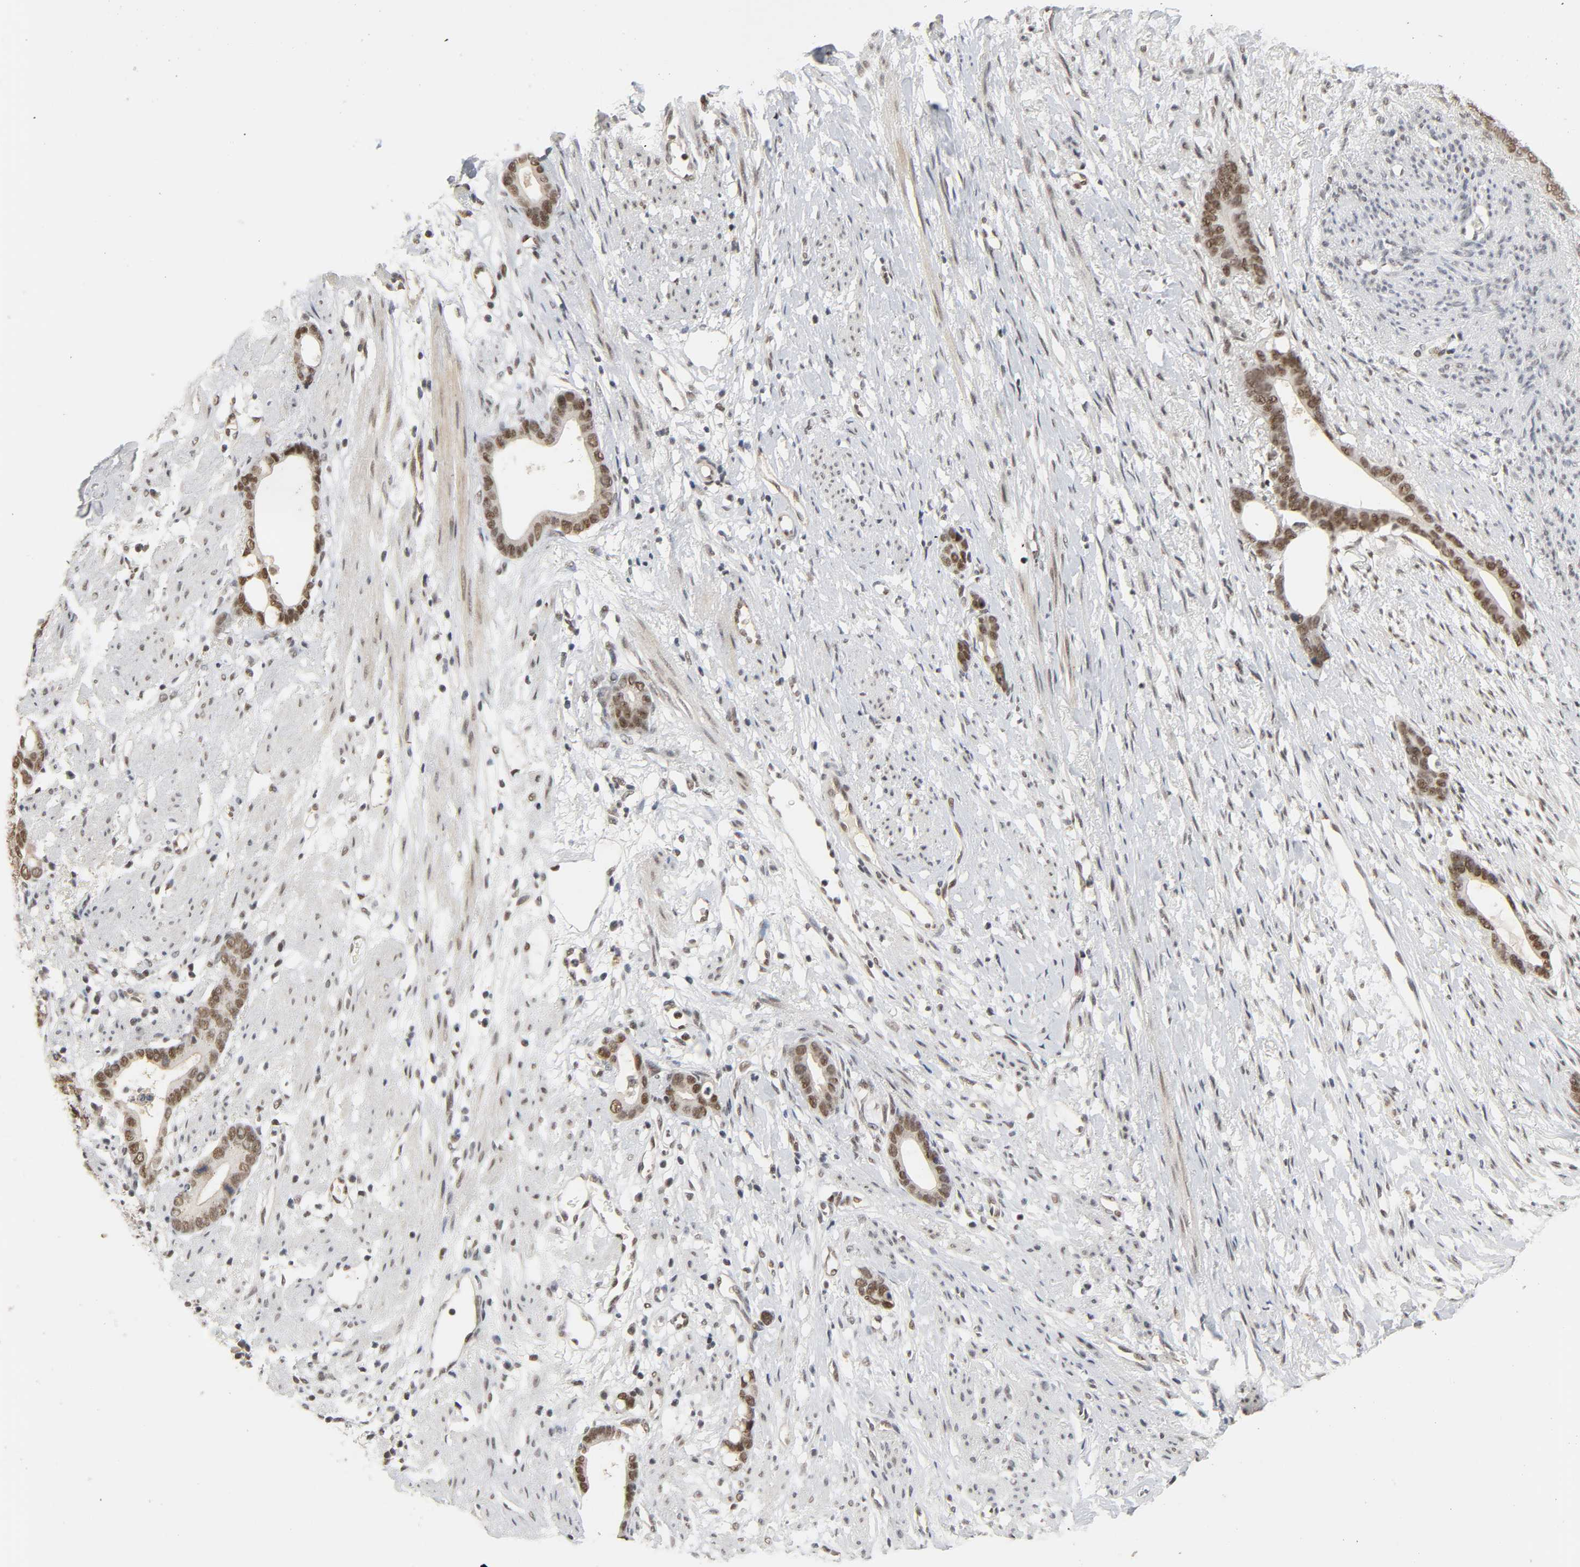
{"staining": {"intensity": "moderate", "quantity": ">75%", "location": "nuclear"}, "tissue": "stomach cancer", "cell_type": "Tumor cells", "image_type": "cancer", "snomed": [{"axis": "morphology", "description": "Adenocarcinoma, NOS"}, {"axis": "topography", "description": "Stomach"}], "caption": "Immunohistochemical staining of stomach adenocarcinoma displays moderate nuclear protein positivity in approximately >75% of tumor cells.", "gene": "NCOA6", "patient": {"sex": "female", "age": 75}}